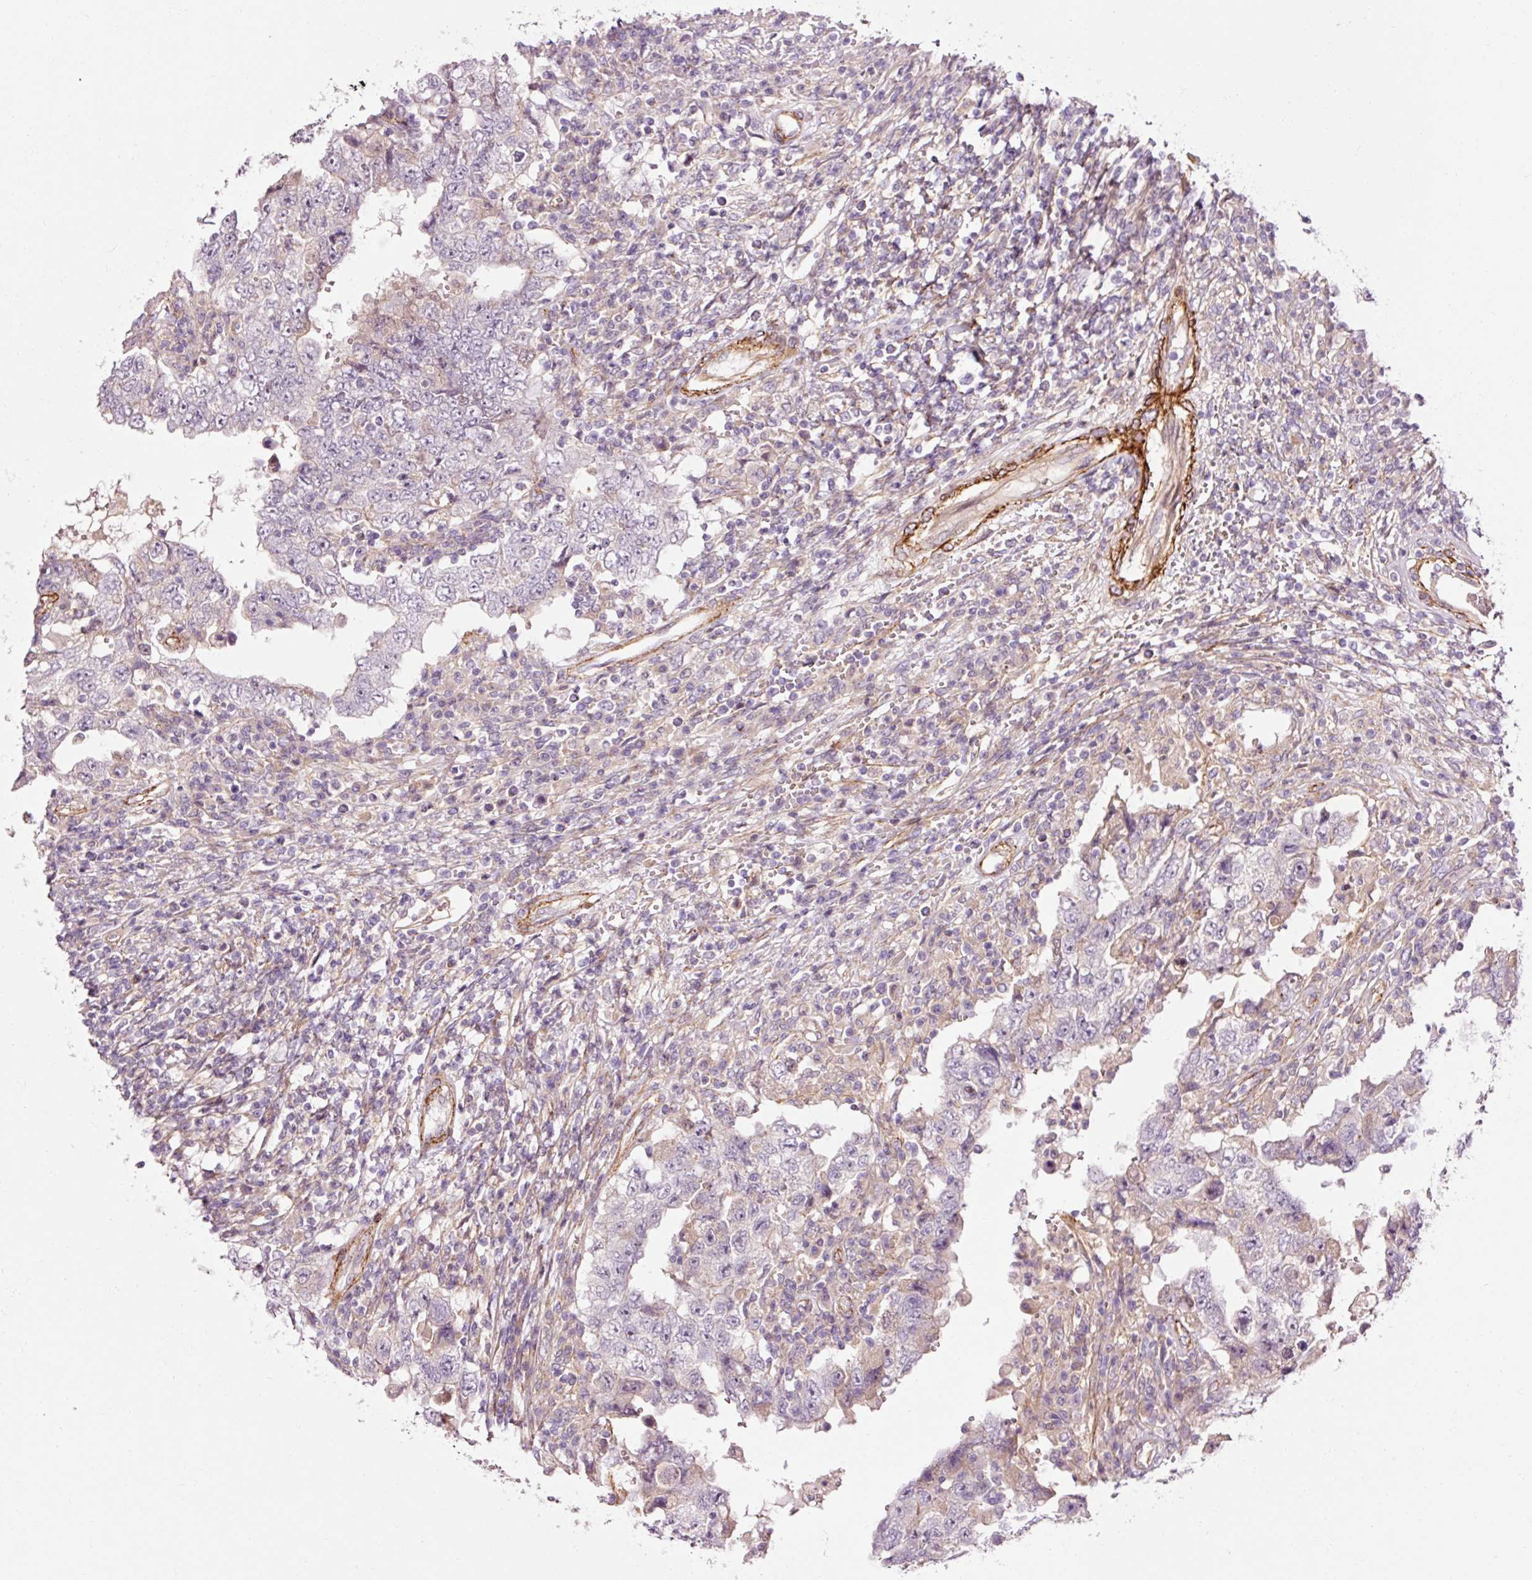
{"staining": {"intensity": "negative", "quantity": "none", "location": "none"}, "tissue": "testis cancer", "cell_type": "Tumor cells", "image_type": "cancer", "snomed": [{"axis": "morphology", "description": "Carcinoma, Embryonal, NOS"}, {"axis": "topography", "description": "Testis"}], "caption": "Tumor cells show no significant protein expression in testis cancer (embryonal carcinoma). (Immunohistochemistry, brightfield microscopy, high magnification).", "gene": "ANKRD20A1", "patient": {"sex": "male", "age": 26}}